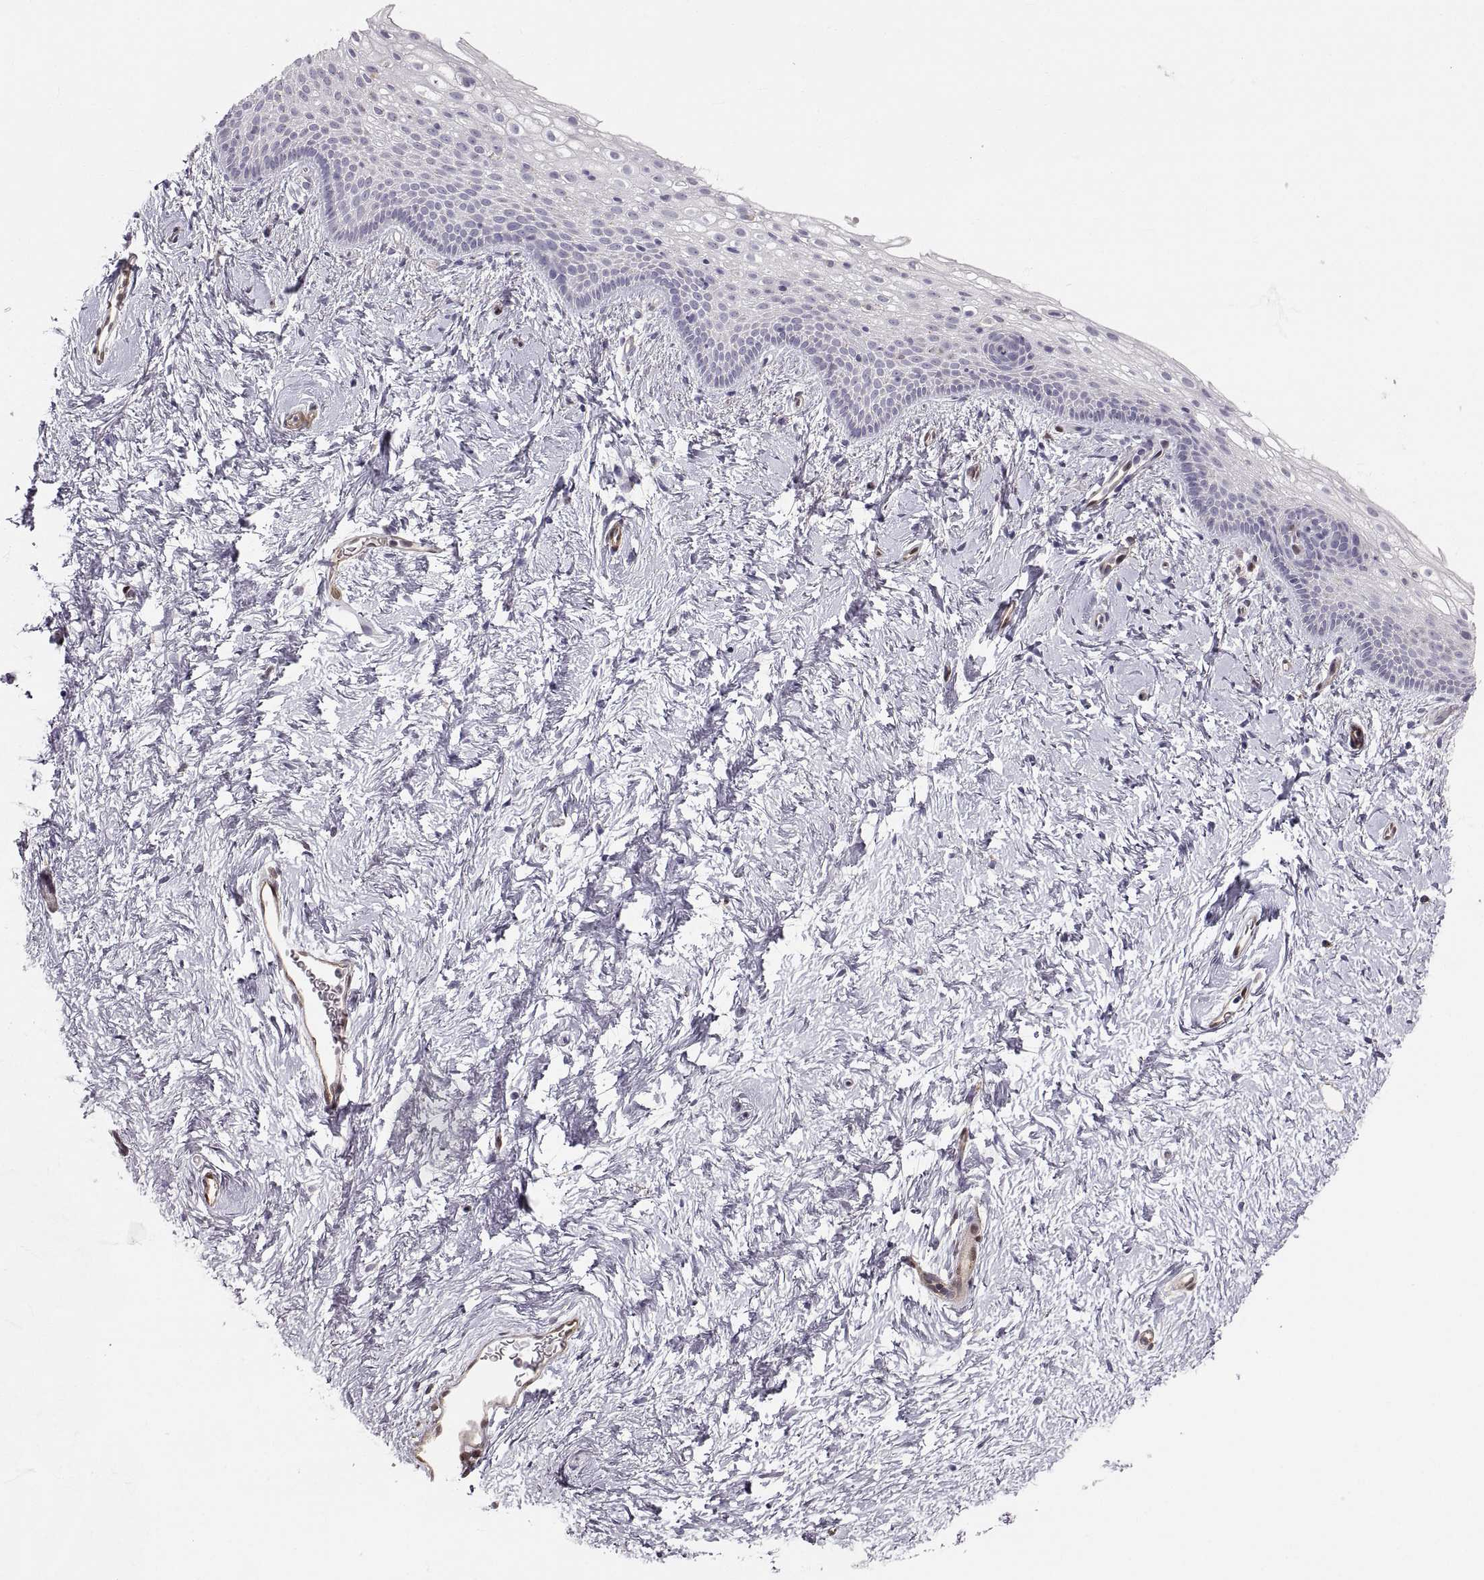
{"staining": {"intensity": "negative", "quantity": "none", "location": "none"}, "tissue": "vagina", "cell_type": "Squamous epithelial cells", "image_type": "normal", "snomed": [{"axis": "morphology", "description": "Normal tissue, NOS"}, {"axis": "topography", "description": "Vagina"}], "caption": "The immunohistochemistry photomicrograph has no significant staining in squamous epithelial cells of vagina.", "gene": "PGM5", "patient": {"sex": "female", "age": 61}}